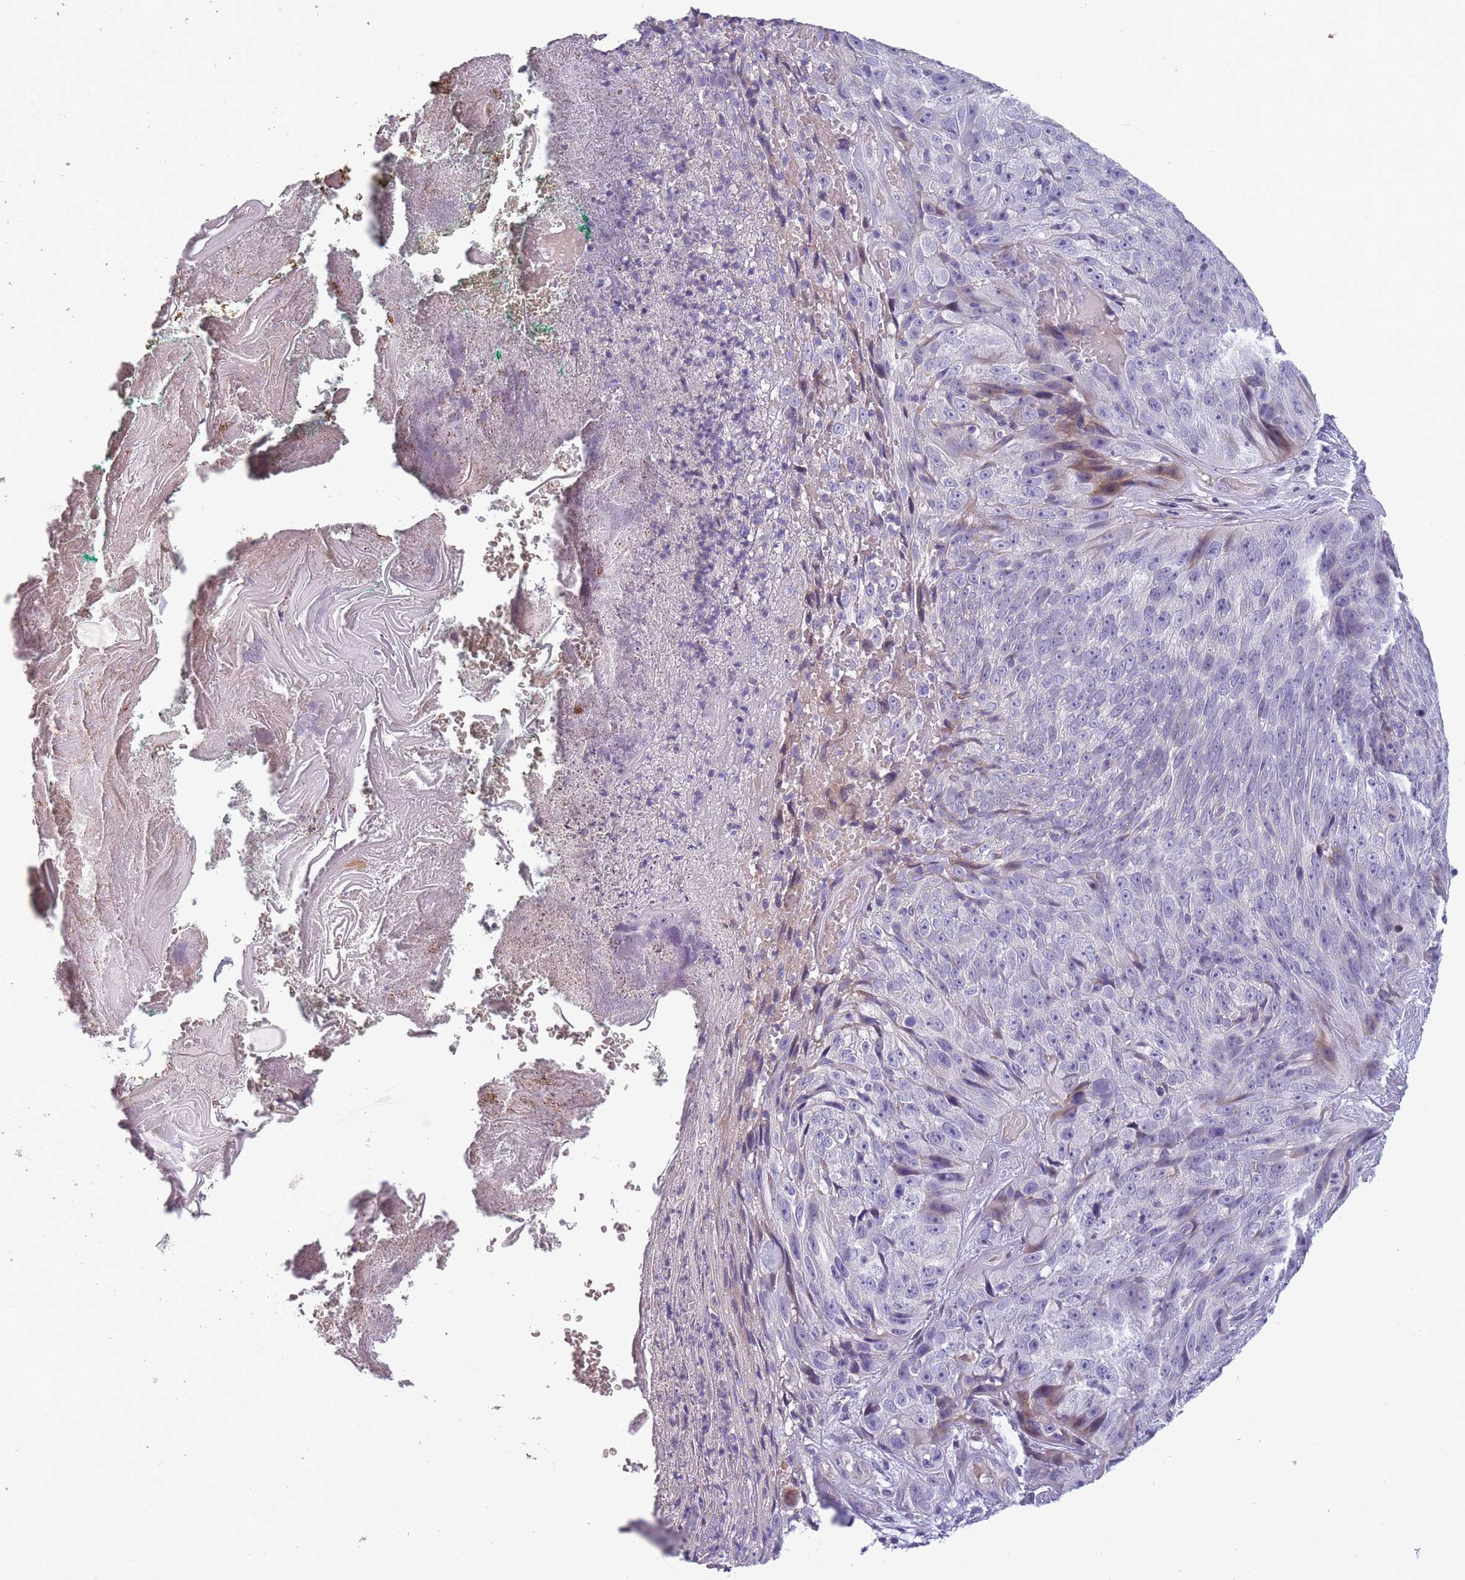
{"staining": {"intensity": "negative", "quantity": "none", "location": "none"}, "tissue": "skin cancer", "cell_type": "Tumor cells", "image_type": "cancer", "snomed": [{"axis": "morphology", "description": "Squamous cell carcinoma, NOS"}, {"axis": "topography", "description": "Skin"}], "caption": "Immunohistochemistry of squamous cell carcinoma (skin) exhibits no expression in tumor cells. (Stains: DAB (3,3'-diaminobenzidine) IHC with hematoxylin counter stain, Microscopy: brightfield microscopy at high magnification).", "gene": "FAM83F", "patient": {"sex": "female", "age": 87}}